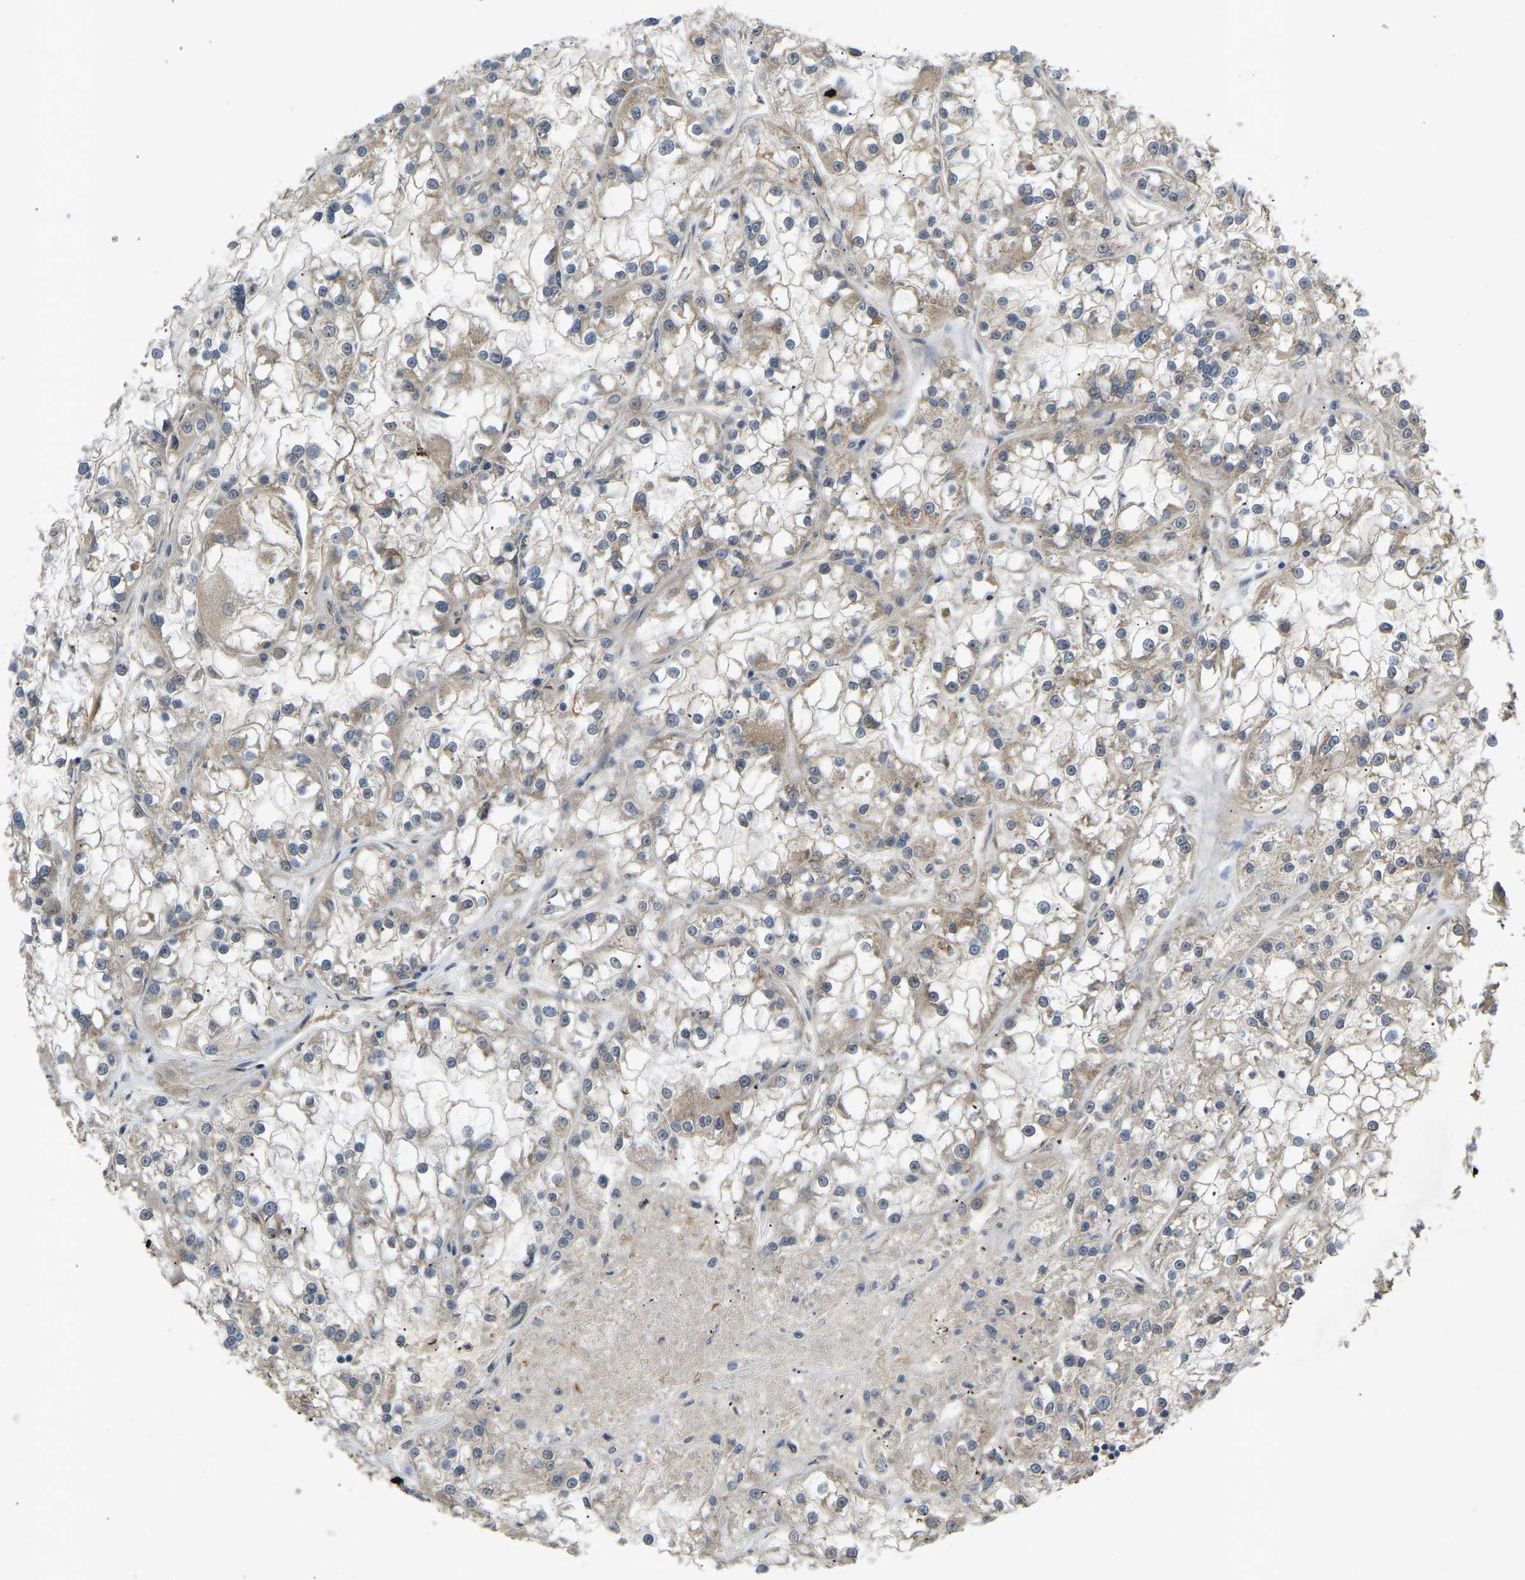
{"staining": {"intensity": "weak", "quantity": "<25%", "location": "cytoplasmic/membranous"}, "tissue": "renal cancer", "cell_type": "Tumor cells", "image_type": "cancer", "snomed": [{"axis": "morphology", "description": "Adenocarcinoma, NOS"}, {"axis": "topography", "description": "Kidney"}], "caption": "Tumor cells show no significant protein positivity in renal adenocarcinoma.", "gene": "LIMK2", "patient": {"sex": "female", "age": 52}}